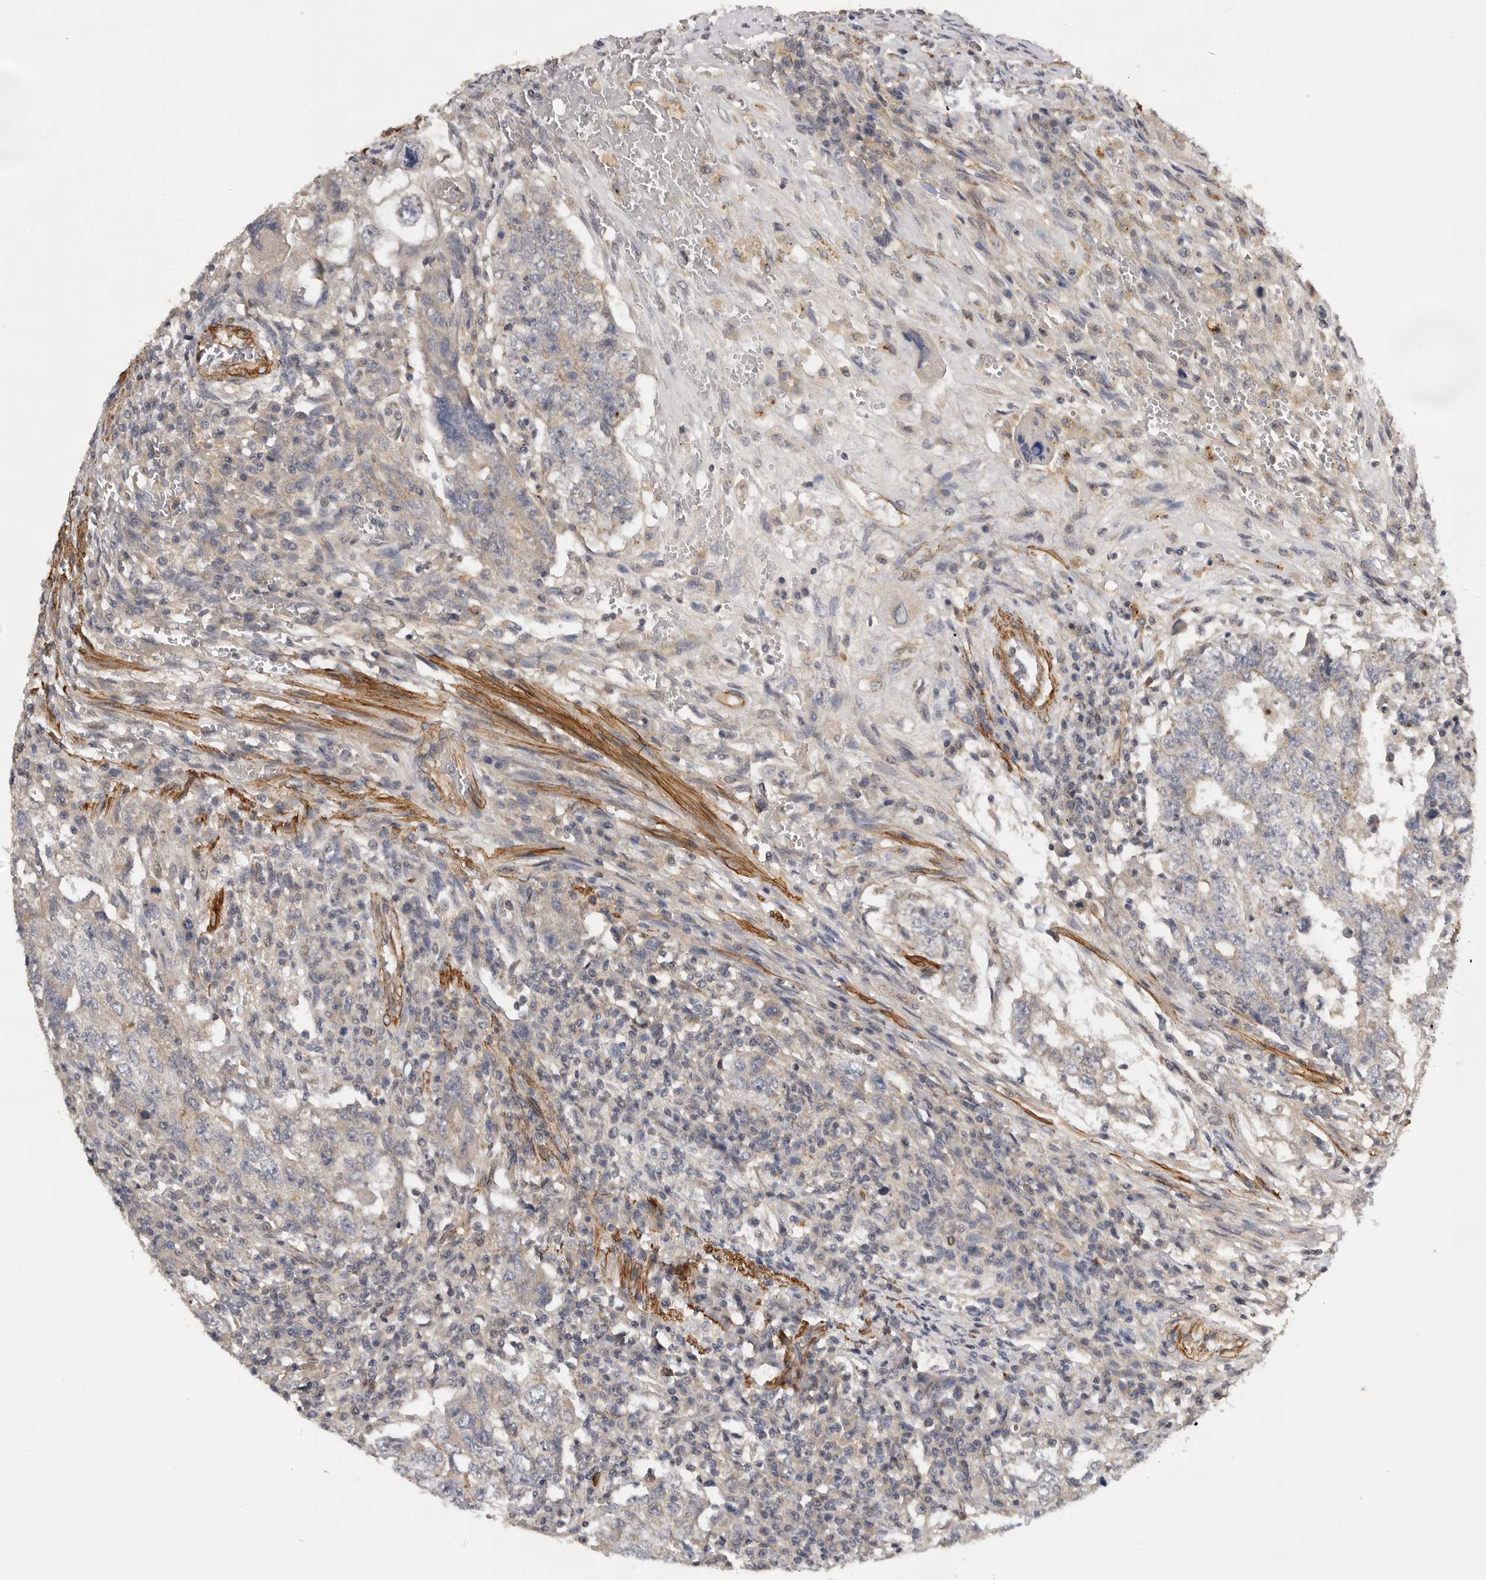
{"staining": {"intensity": "weak", "quantity": "<25%", "location": "cytoplasmic/membranous"}, "tissue": "testis cancer", "cell_type": "Tumor cells", "image_type": "cancer", "snomed": [{"axis": "morphology", "description": "Carcinoma, Embryonal, NOS"}, {"axis": "topography", "description": "Testis"}], "caption": "Protein analysis of testis cancer displays no significant positivity in tumor cells.", "gene": "RNF157", "patient": {"sex": "male", "age": 26}}